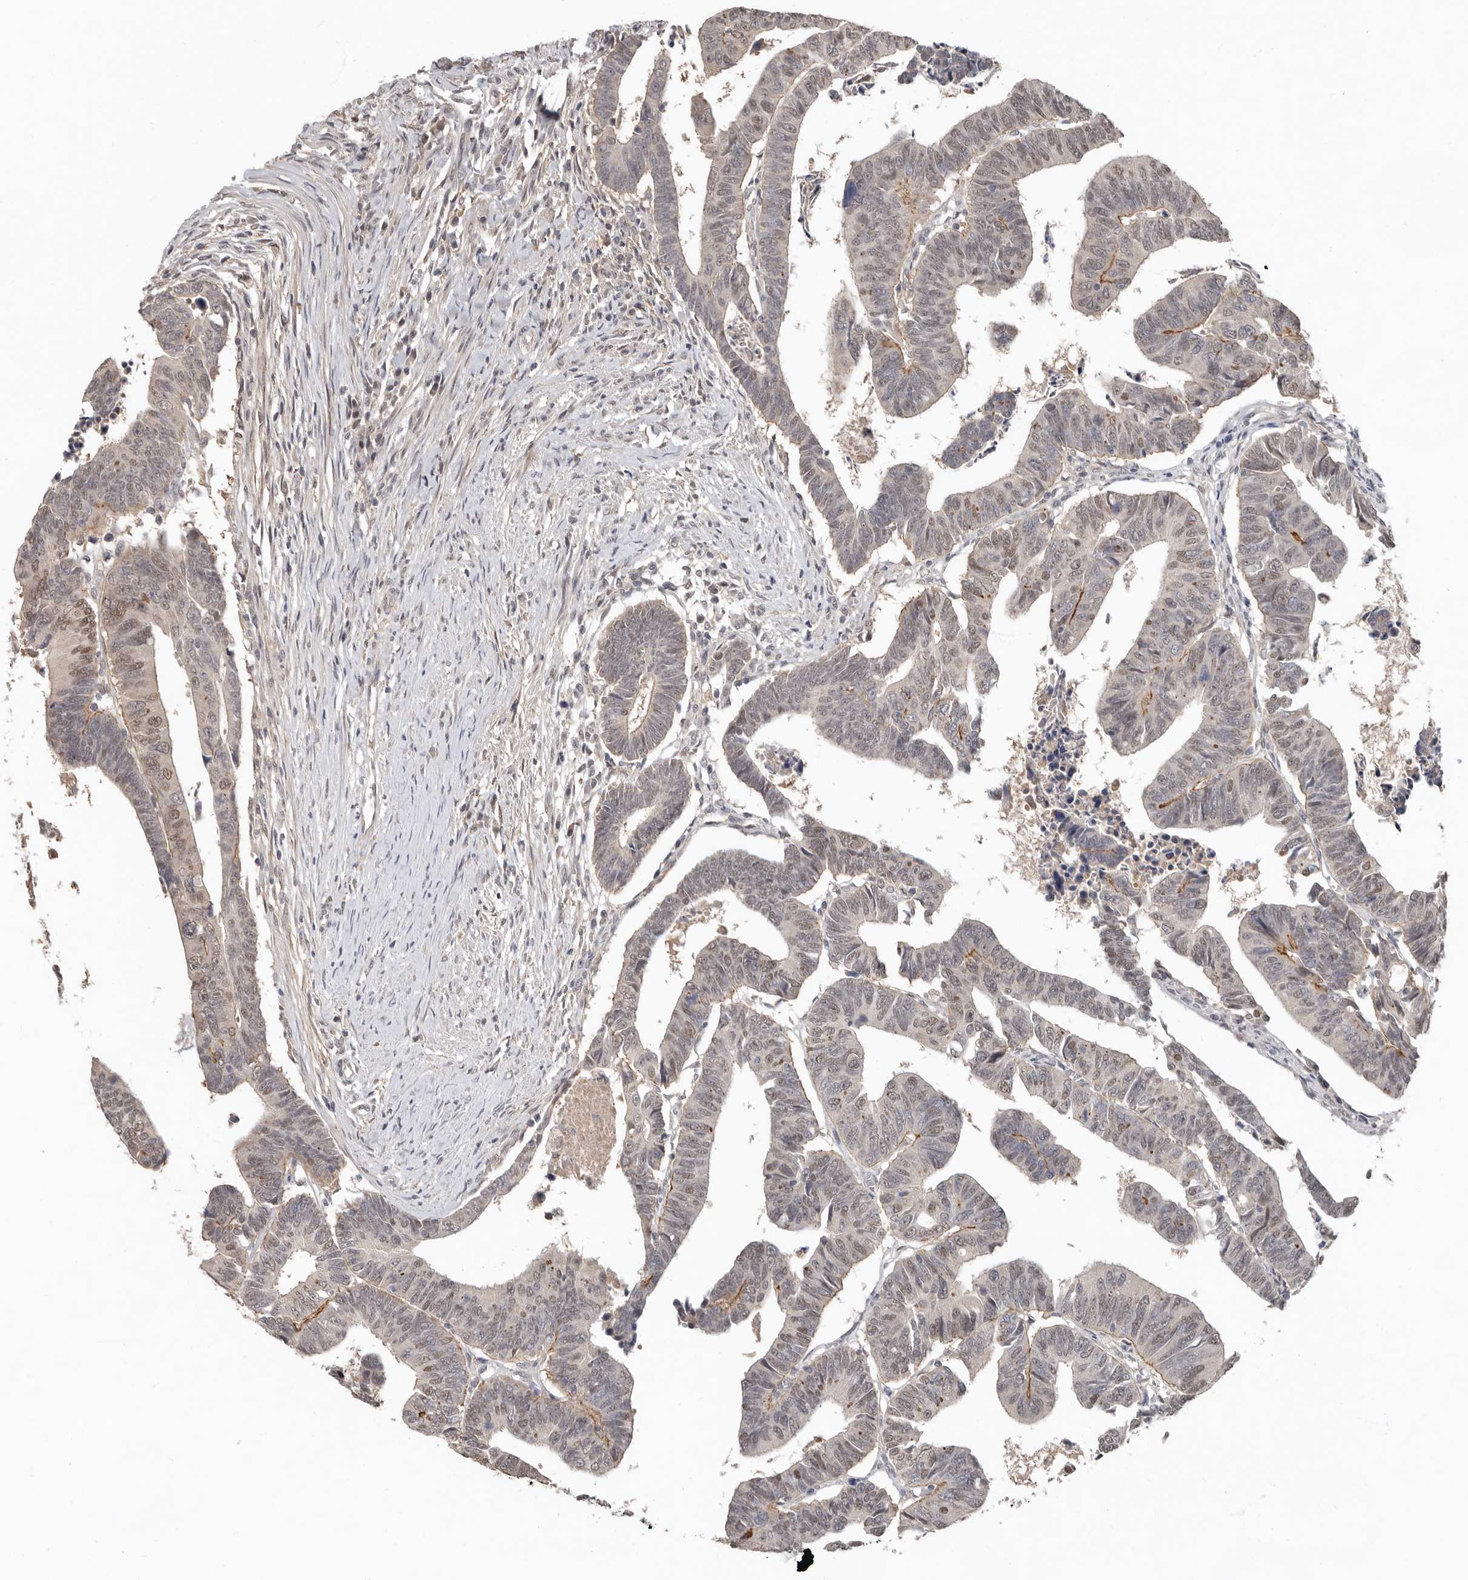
{"staining": {"intensity": "weak", "quantity": "<25%", "location": "cytoplasmic/membranous"}, "tissue": "colorectal cancer", "cell_type": "Tumor cells", "image_type": "cancer", "snomed": [{"axis": "morphology", "description": "Adenocarcinoma, NOS"}, {"axis": "topography", "description": "Rectum"}], "caption": "Immunohistochemistry micrograph of colorectal adenocarcinoma stained for a protein (brown), which demonstrates no staining in tumor cells.", "gene": "LRGUK", "patient": {"sex": "female", "age": 65}}